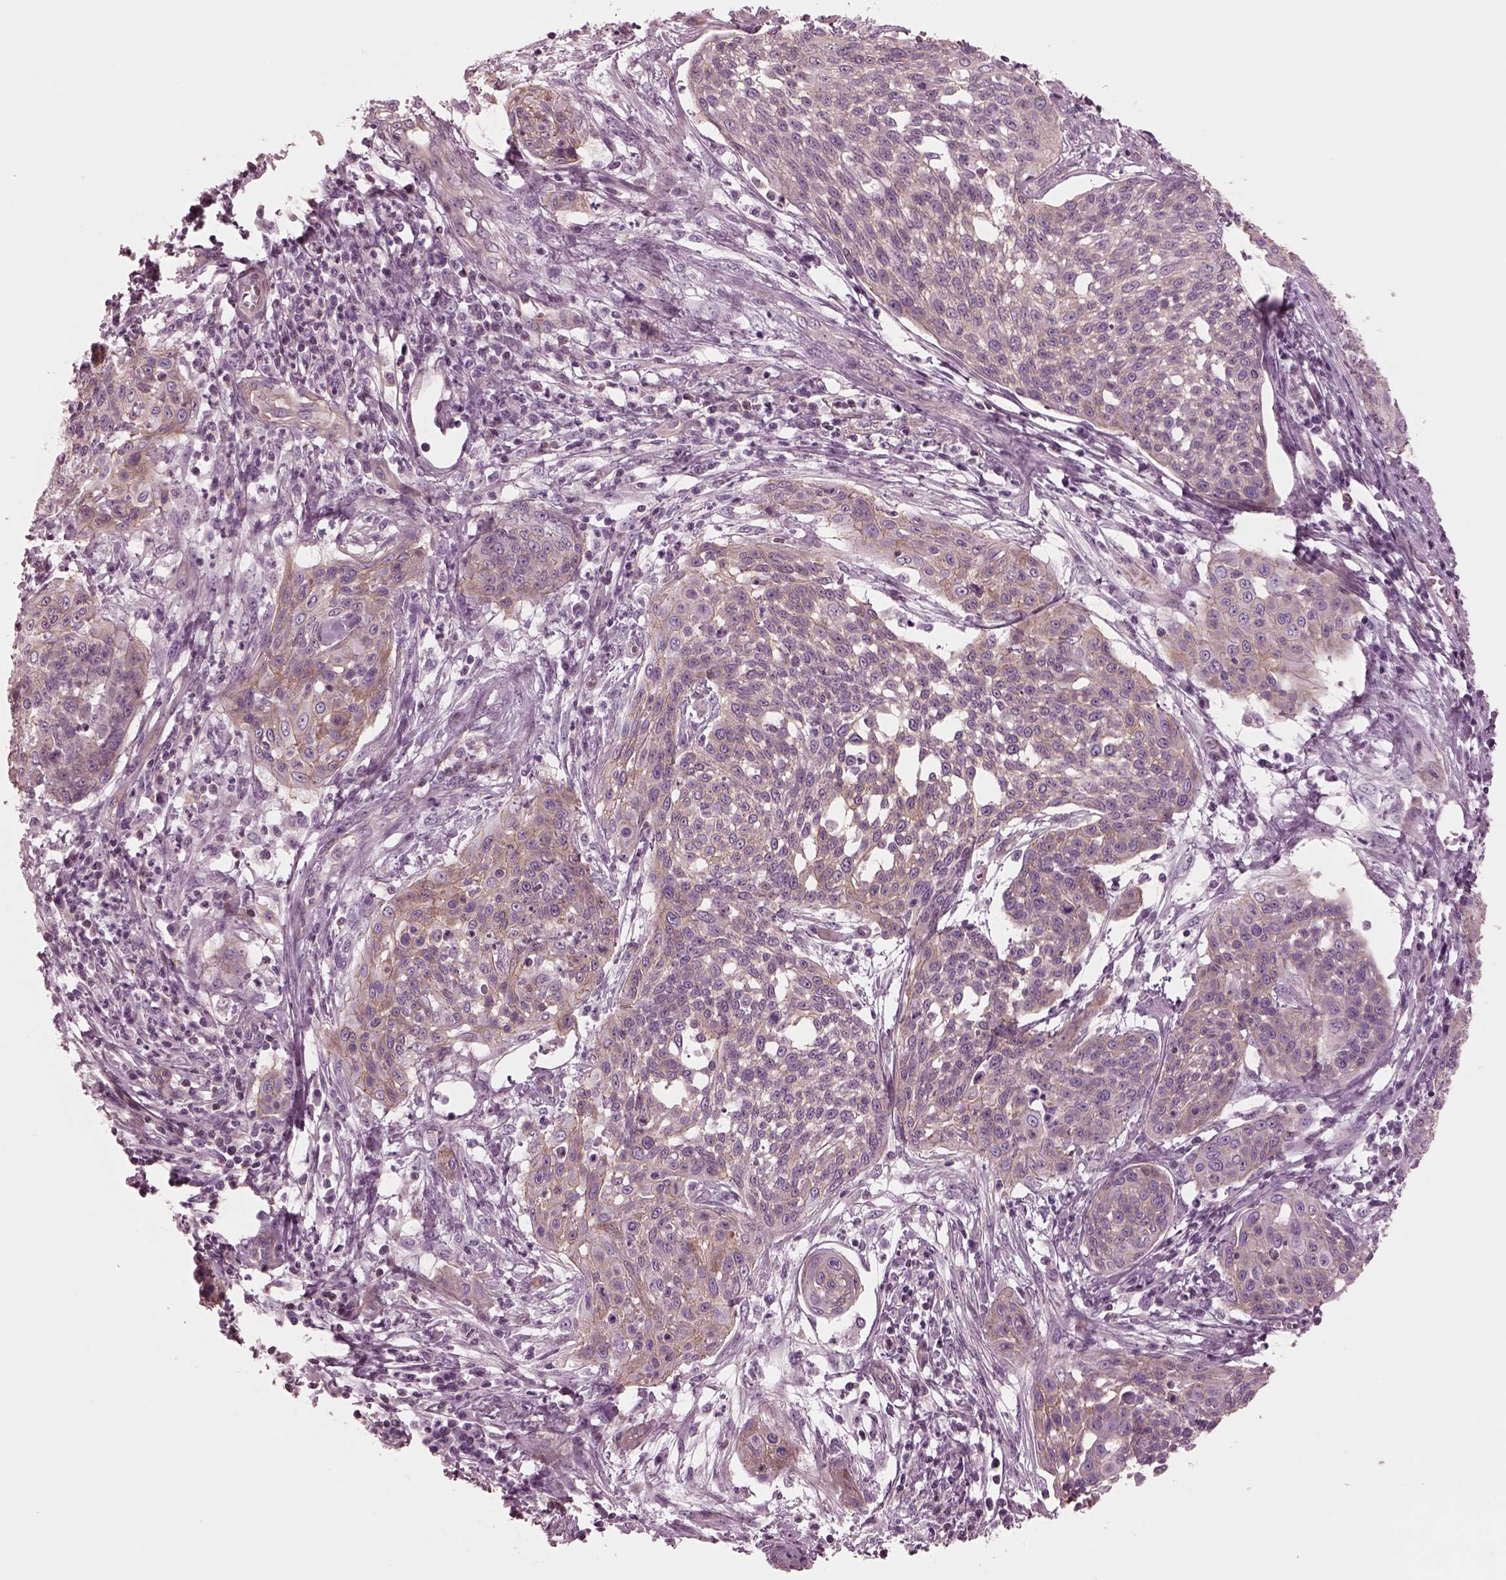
{"staining": {"intensity": "moderate", "quantity": "<25%", "location": "cytoplasmic/membranous"}, "tissue": "cervical cancer", "cell_type": "Tumor cells", "image_type": "cancer", "snomed": [{"axis": "morphology", "description": "Squamous cell carcinoma, NOS"}, {"axis": "topography", "description": "Cervix"}], "caption": "There is low levels of moderate cytoplasmic/membranous positivity in tumor cells of cervical cancer, as demonstrated by immunohistochemical staining (brown color).", "gene": "ELAPOR1", "patient": {"sex": "female", "age": 34}}